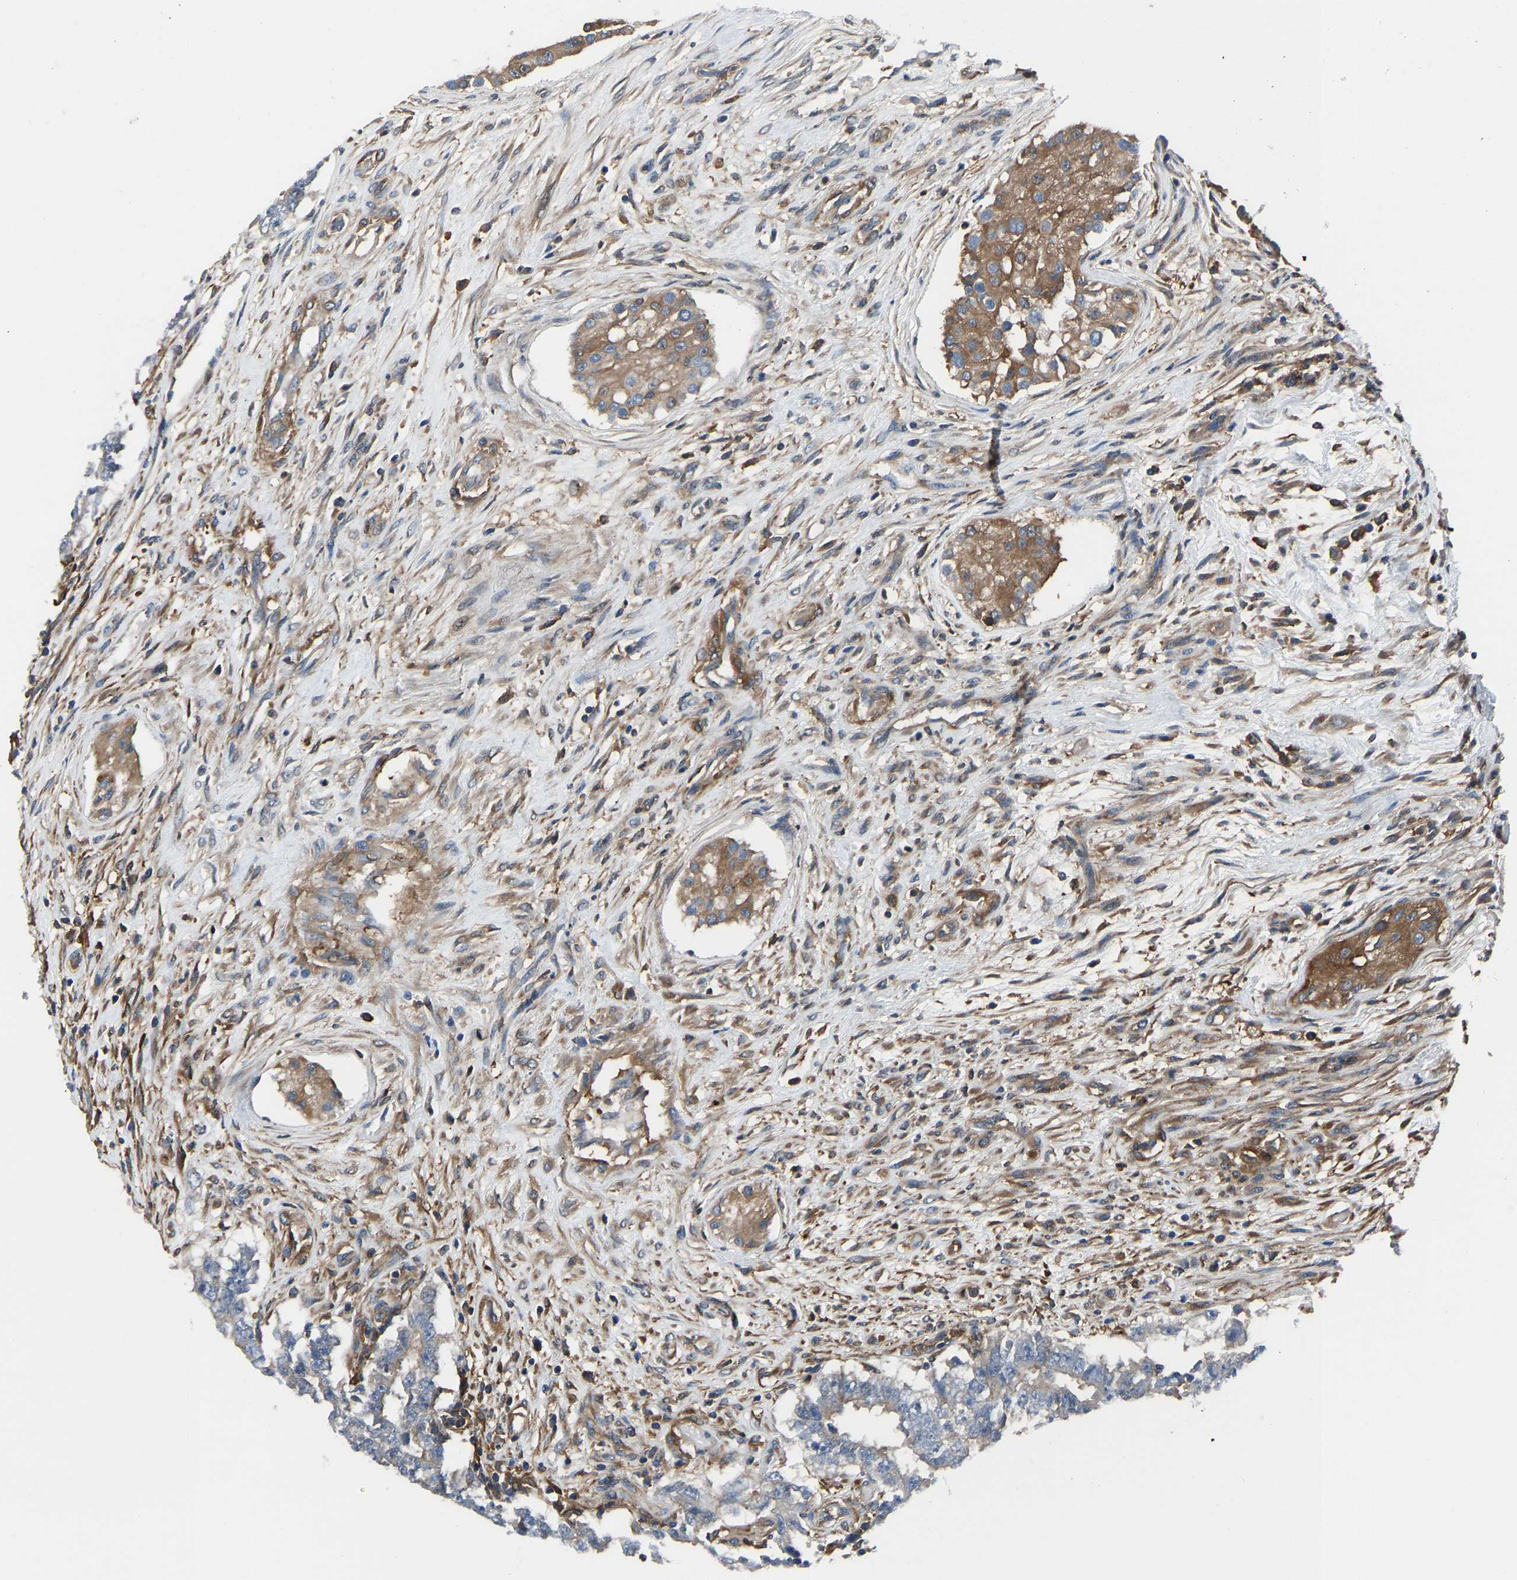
{"staining": {"intensity": "moderate", "quantity": "25%-75%", "location": "cytoplasmic/membranous"}, "tissue": "testis cancer", "cell_type": "Tumor cells", "image_type": "cancer", "snomed": [{"axis": "morphology", "description": "Carcinoma, Embryonal, NOS"}, {"axis": "topography", "description": "Testis"}], "caption": "Embryonal carcinoma (testis) was stained to show a protein in brown. There is medium levels of moderate cytoplasmic/membranous positivity in about 25%-75% of tumor cells.", "gene": "PRKAR1A", "patient": {"sex": "male", "age": 25}}